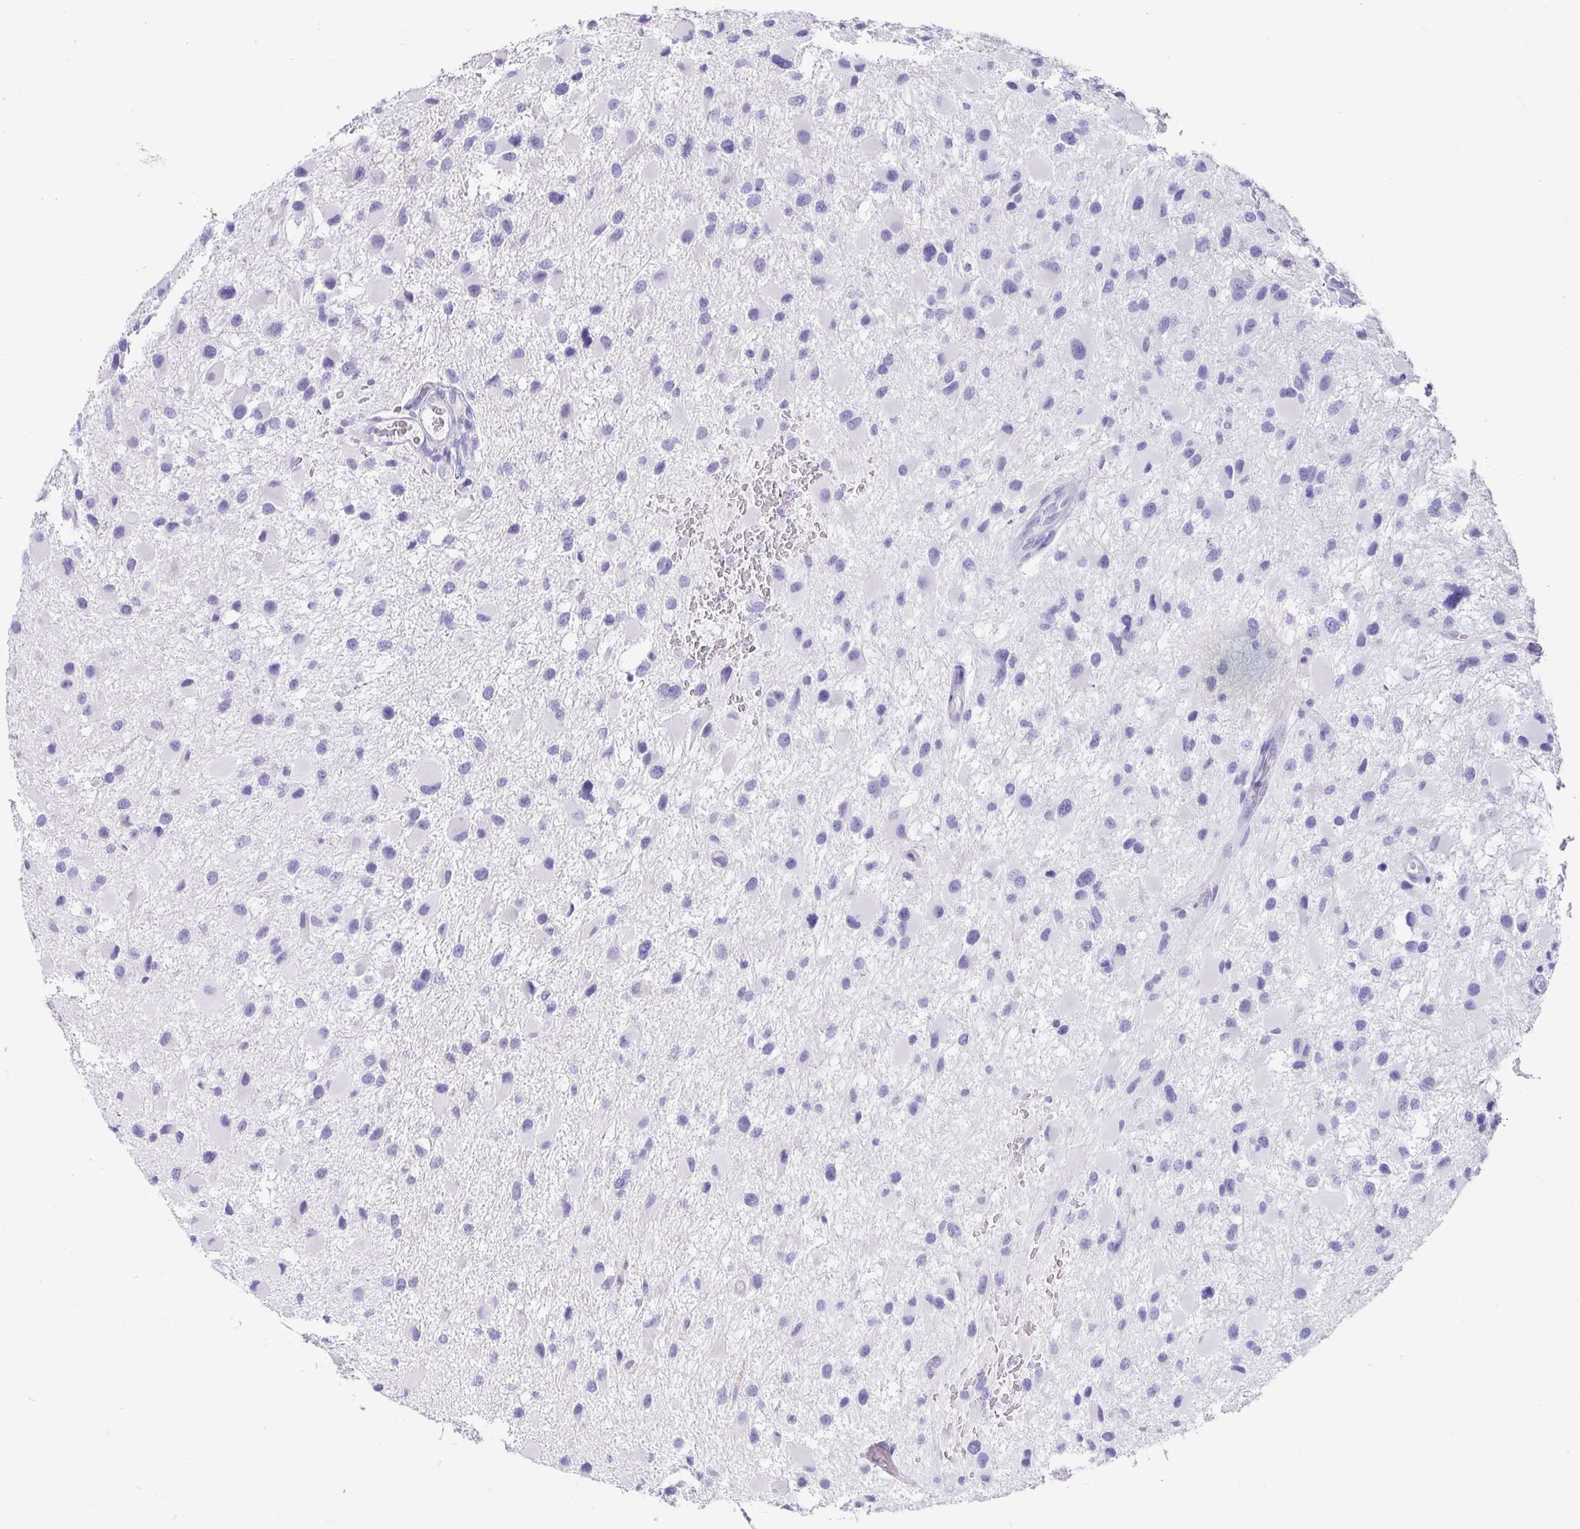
{"staining": {"intensity": "negative", "quantity": "none", "location": "none"}, "tissue": "glioma", "cell_type": "Tumor cells", "image_type": "cancer", "snomed": [{"axis": "morphology", "description": "Glioma, malignant, High grade"}, {"axis": "topography", "description": "Brain"}], "caption": "This is an immunohistochemistry image of human malignant glioma (high-grade). There is no expression in tumor cells.", "gene": "ZPBP2", "patient": {"sex": "female", "age": 40}}